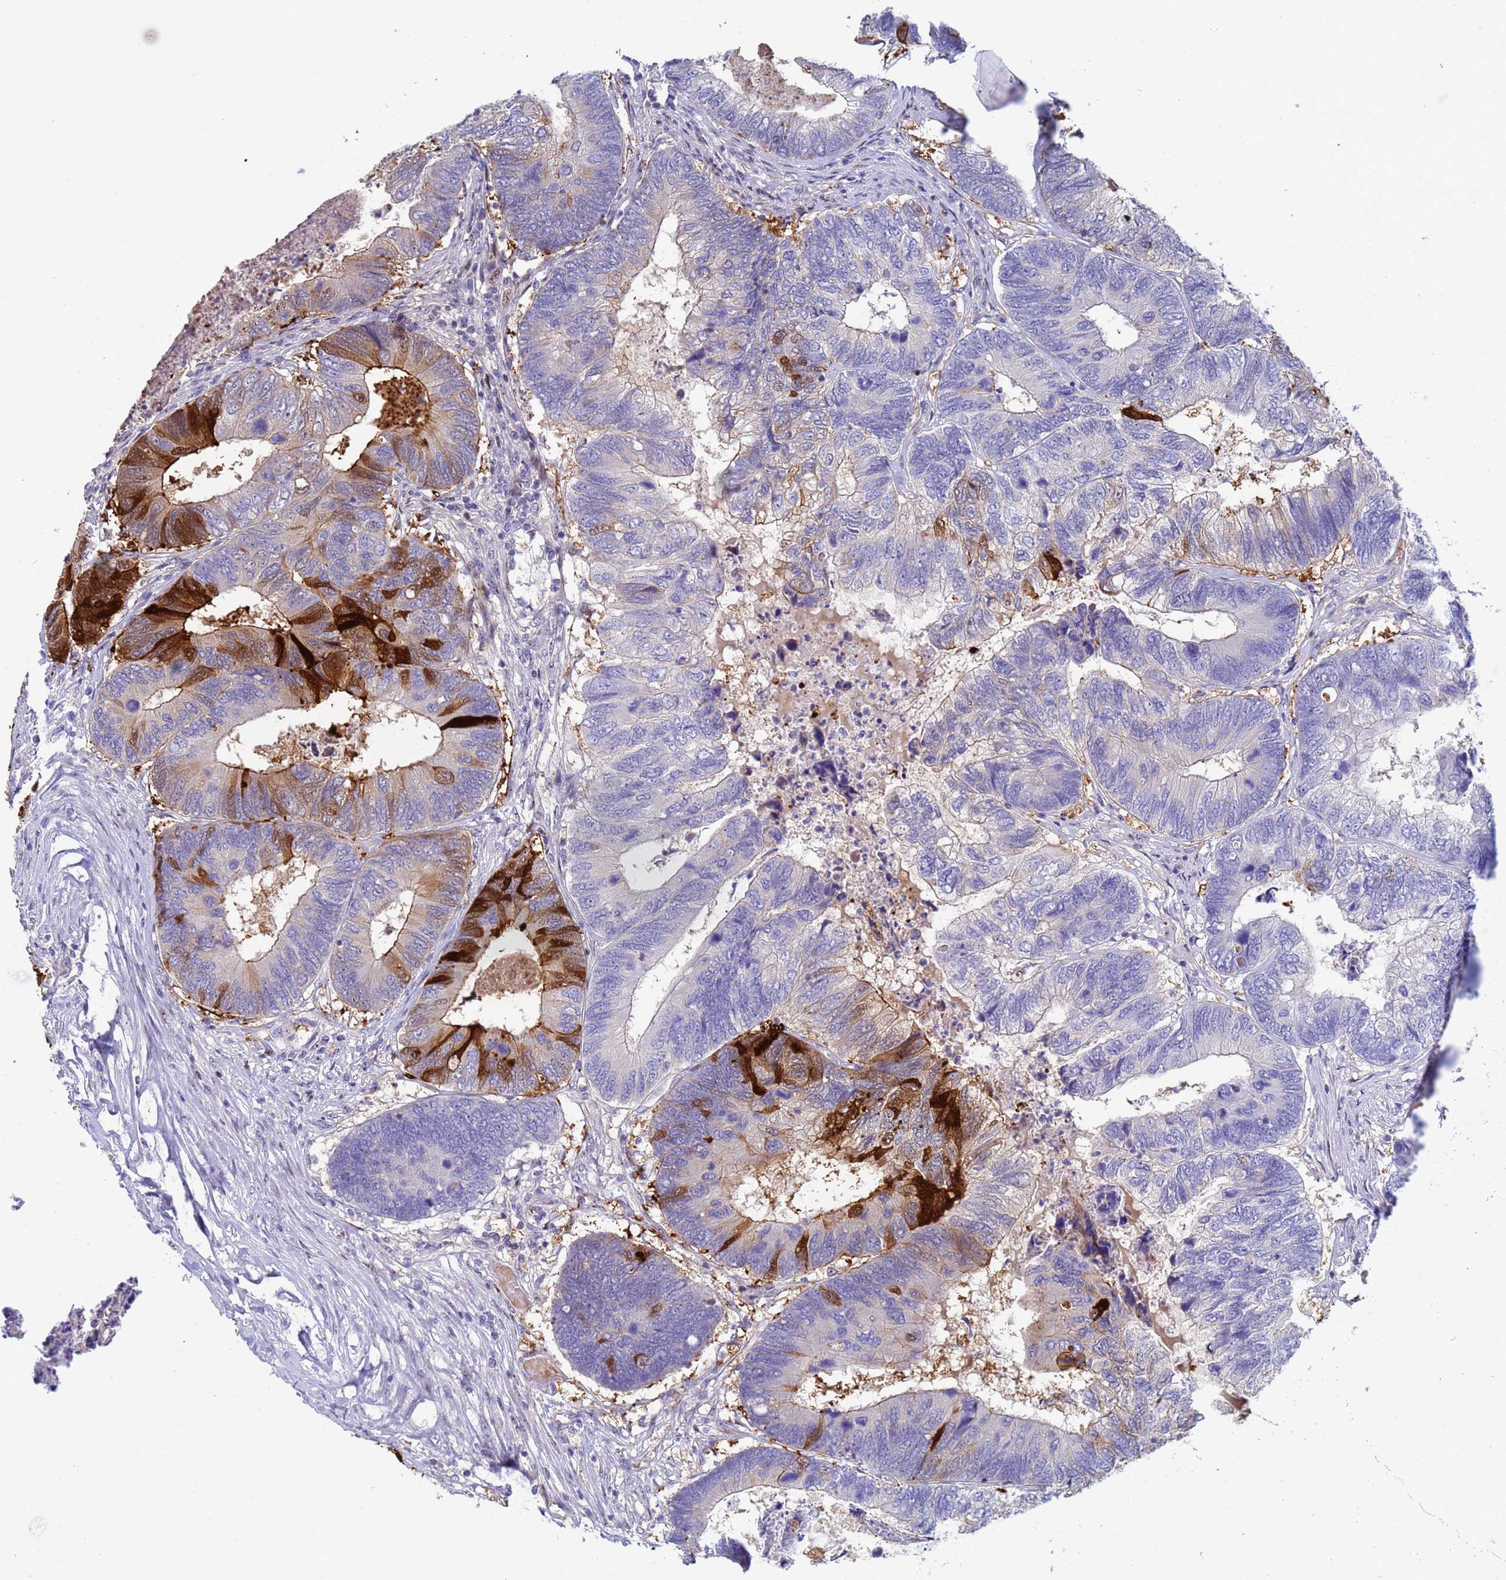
{"staining": {"intensity": "strong", "quantity": "<25%", "location": "cytoplasmic/membranous"}, "tissue": "colorectal cancer", "cell_type": "Tumor cells", "image_type": "cancer", "snomed": [{"axis": "morphology", "description": "Adenocarcinoma, NOS"}, {"axis": "topography", "description": "Colon"}], "caption": "This photomicrograph reveals colorectal cancer (adenocarcinoma) stained with IHC to label a protein in brown. The cytoplasmic/membranous of tumor cells show strong positivity for the protein. Nuclei are counter-stained blue.", "gene": "PPP6R1", "patient": {"sex": "female", "age": 67}}